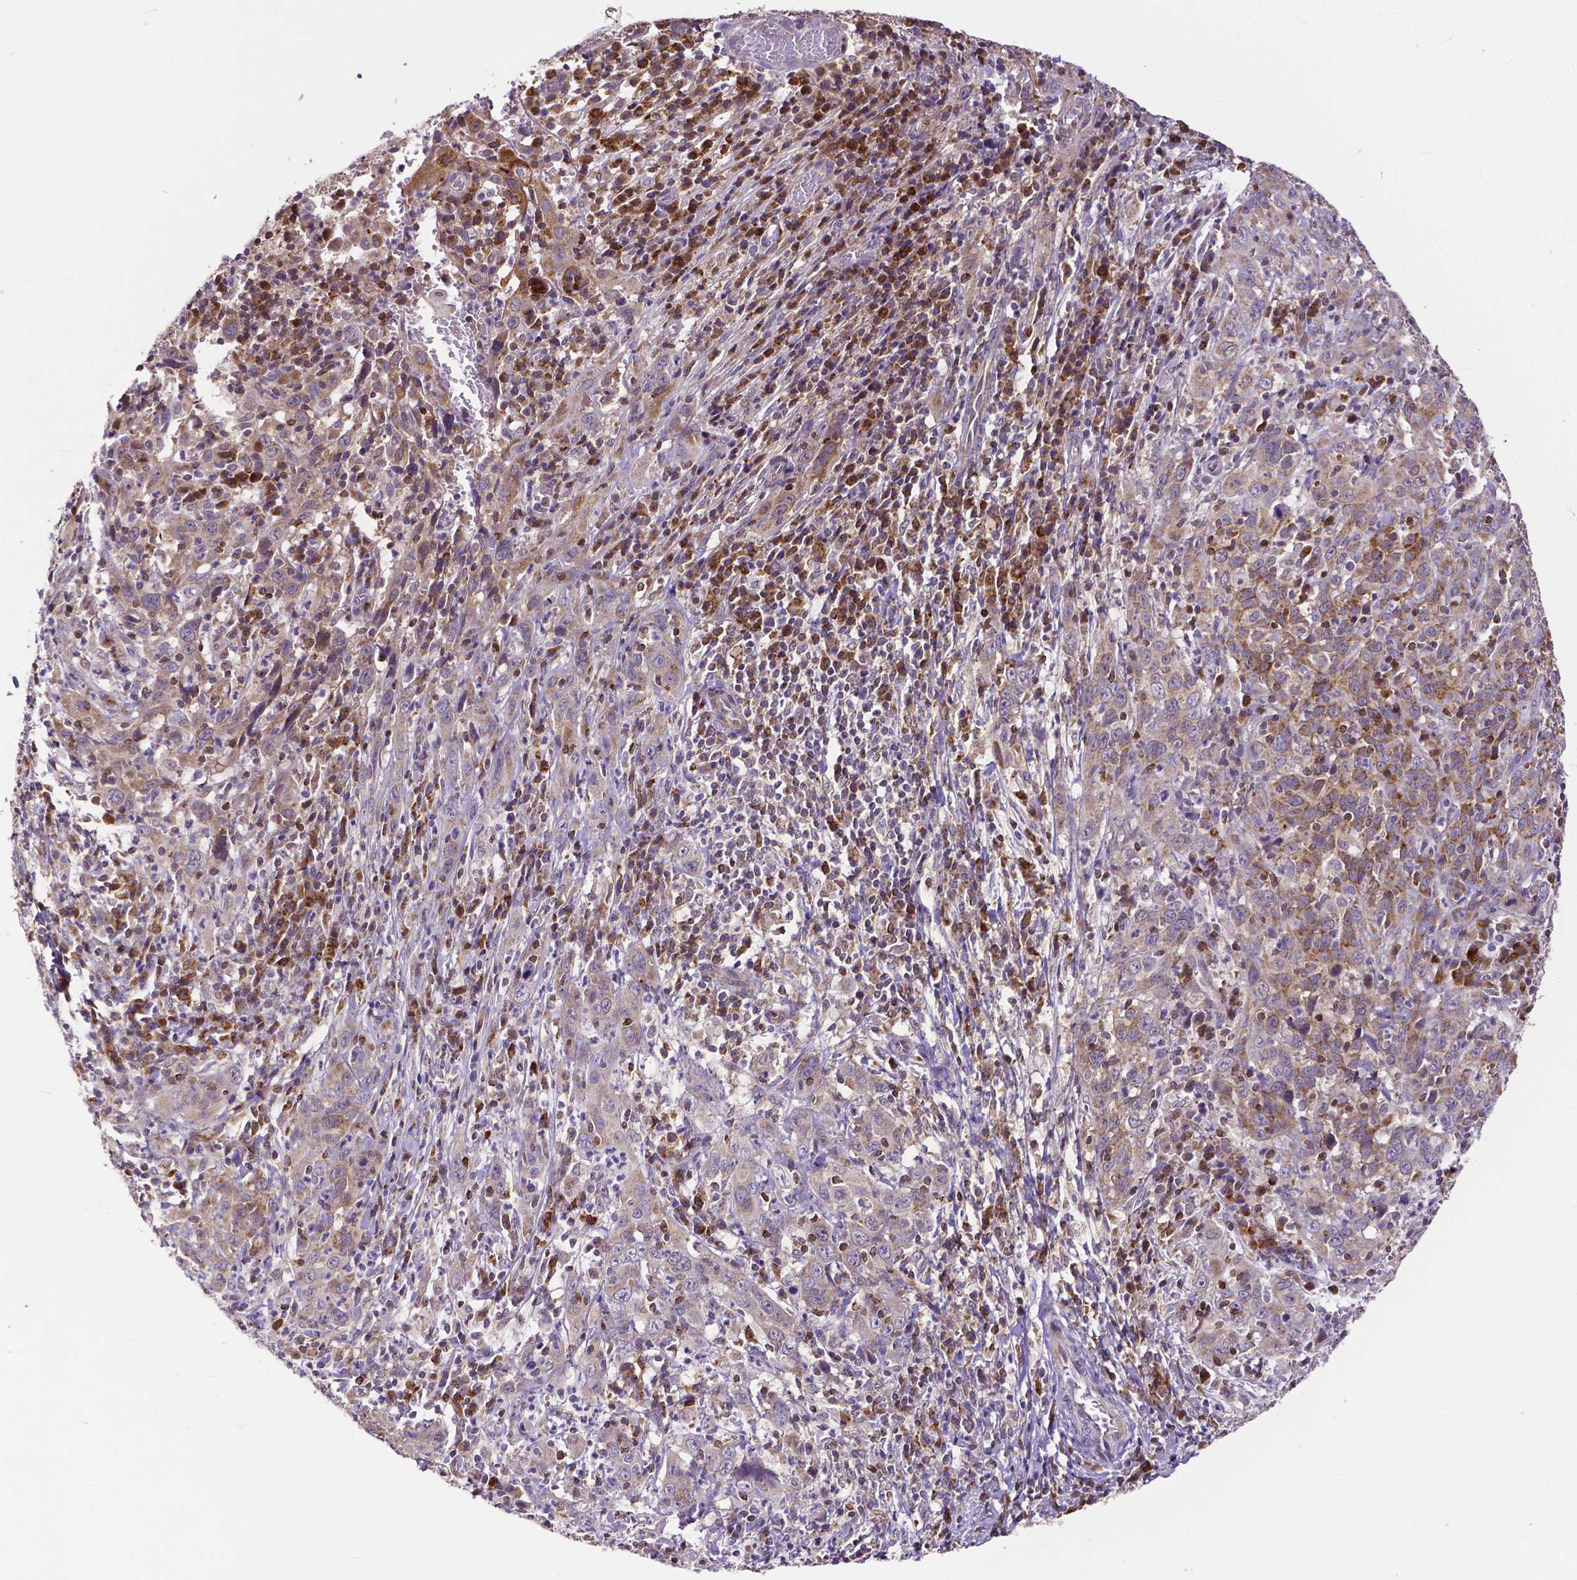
{"staining": {"intensity": "moderate", "quantity": "<25%", "location": "cytoplasmic/membranous"}, "tissue": "cervical cancer", "cell_type": "Tumor cells", "image_type": "cancer", "snomed": [{"axis": "morphology", "description": "Squamous cell carcinoma, NOS"}, {"axis": "topography", "description": "Cervix"}], "caption": "A high-resolution photomicrograph shows IHC staining of cervical cancer (squamous cell carcinoma), which exhibits moderate cytoplasmic/membranous expression in approximately <25% of tumor cells.", "gene": "MCL1", "patient": {"sex": "female", "age": 46}}